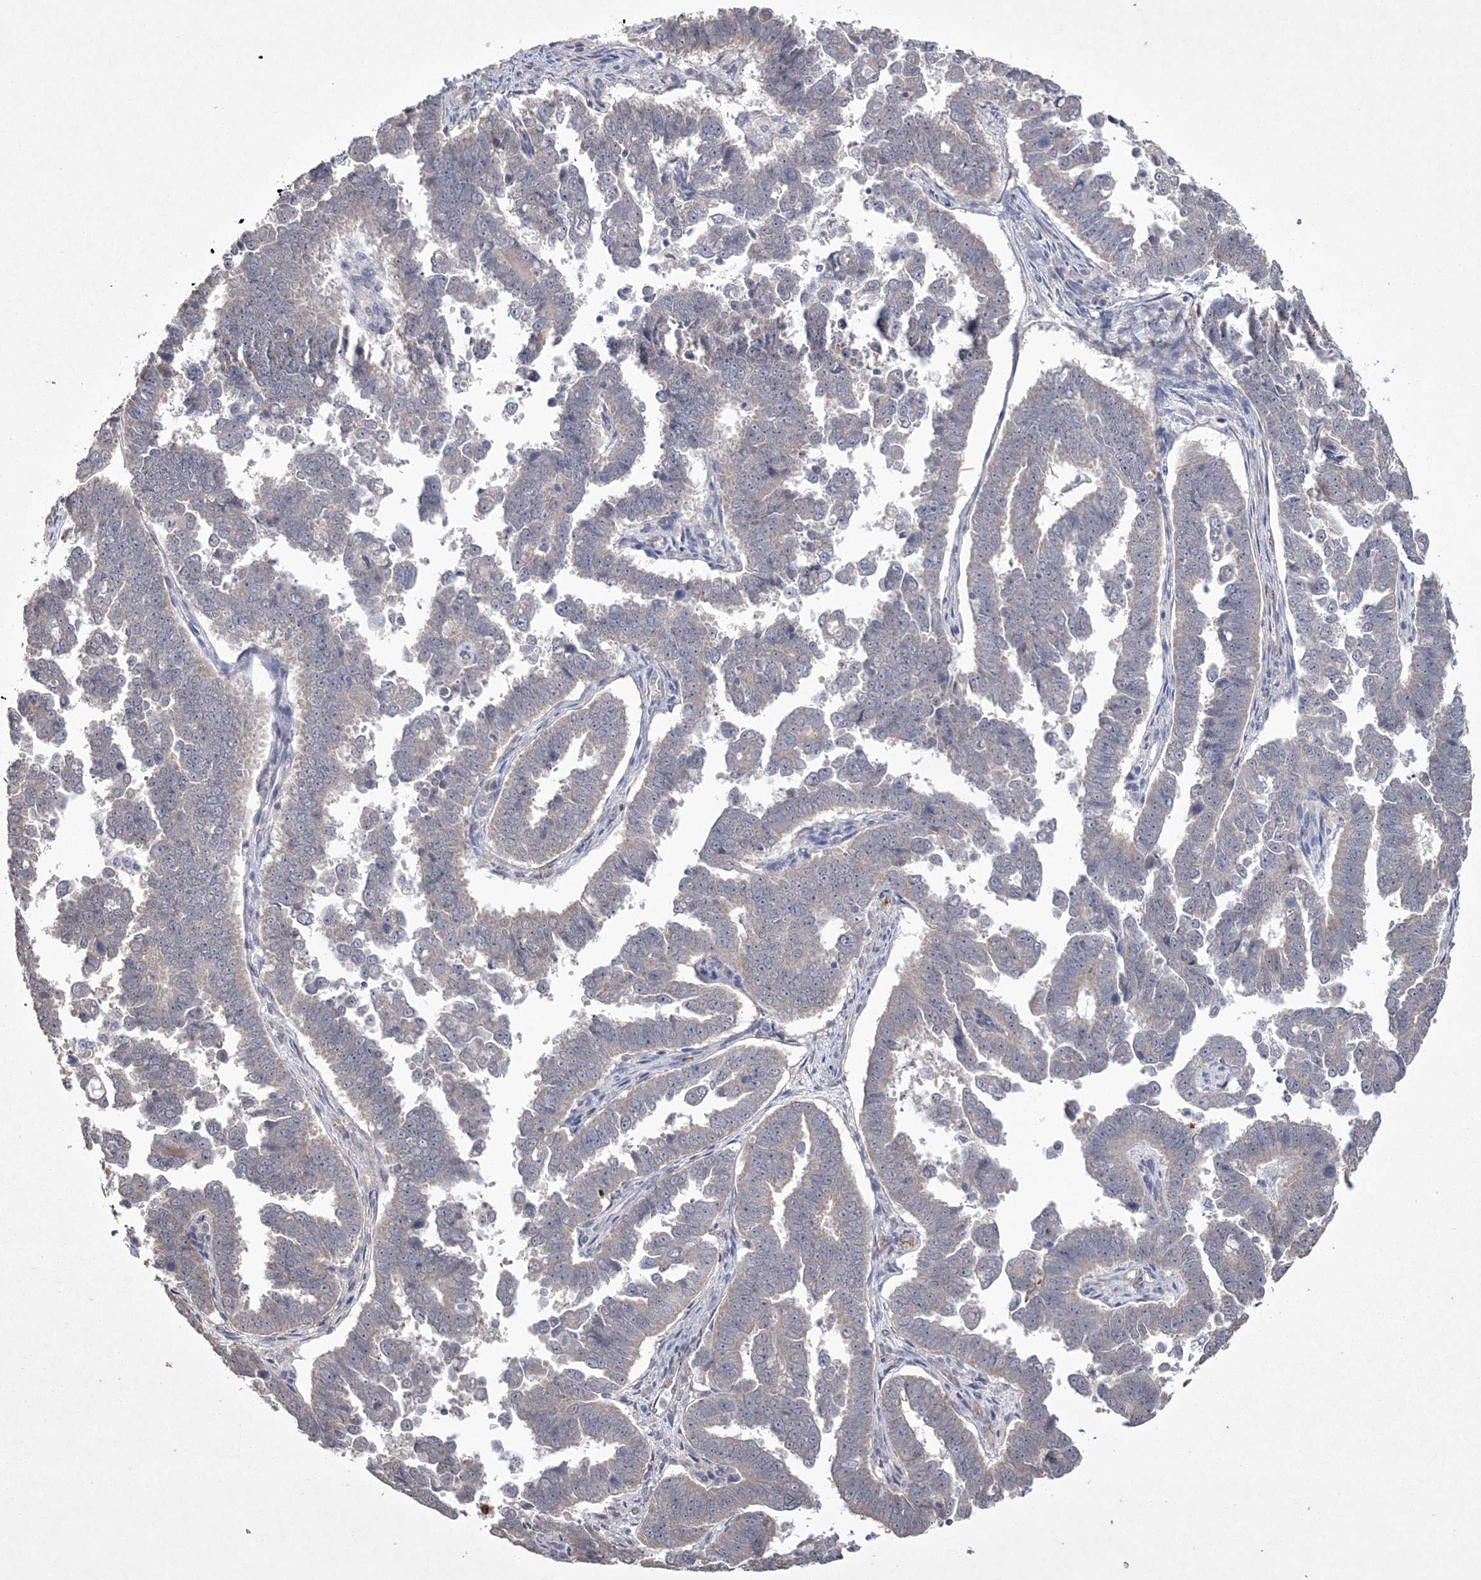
{"staining": {"intensity": "negative", "quantity": "none", "location": "none"}, "tissue": "endometrial cancer", "cell_type": "Tumor cells", "image_type": "cancer", "snomed": [{"axis": "morphology", "description": "Adenocarcinoma, NOS"}, {"axis": "topography", "description": "Endometrium"}], "caption": "Endometrial cancer stained for a protein using IHC displays no expression tumor cells.", "gene": "DPCD", "patient": {"sex": "female", "age": 75}}